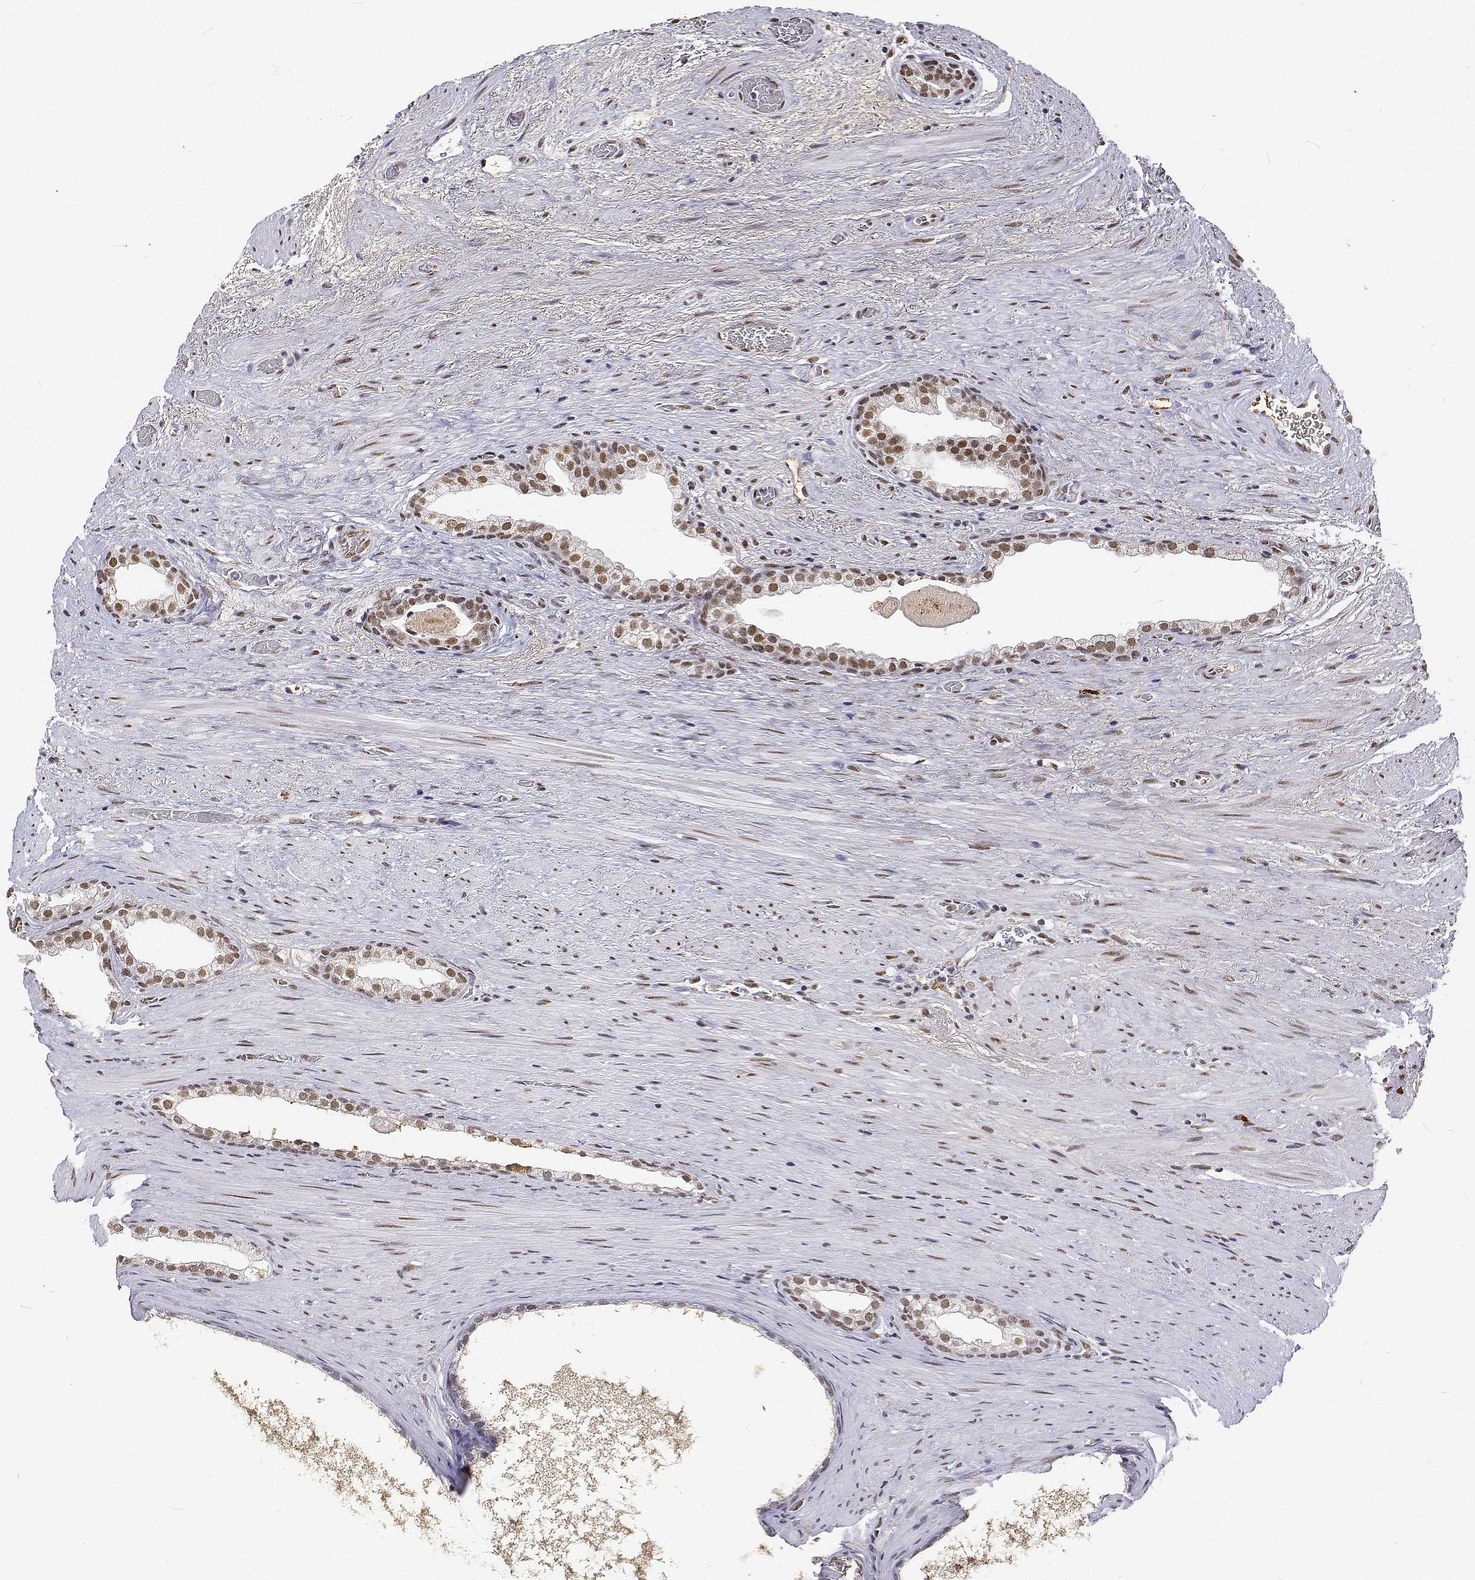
{"staining": {"intensity": "moderate", "quantity": ">75%", "location": "nuclear"}, "tissue": "prostate cancer", "cell_type": "Tumor cells", "image_type": "cancer", "snomed": [{"axis": "morphology", "description": "Adenocarcinoma, High grade"}, {"axis": "topography", "description": "Prostate"}], "caption": "Protein expression by IHC reveals moderate nuclear staining in about >75% of tumor cells in adenocarcinoma (high-grade) (prostate).", "gene": "ATRX", "patient": {"sex": "male", "age": 65}}